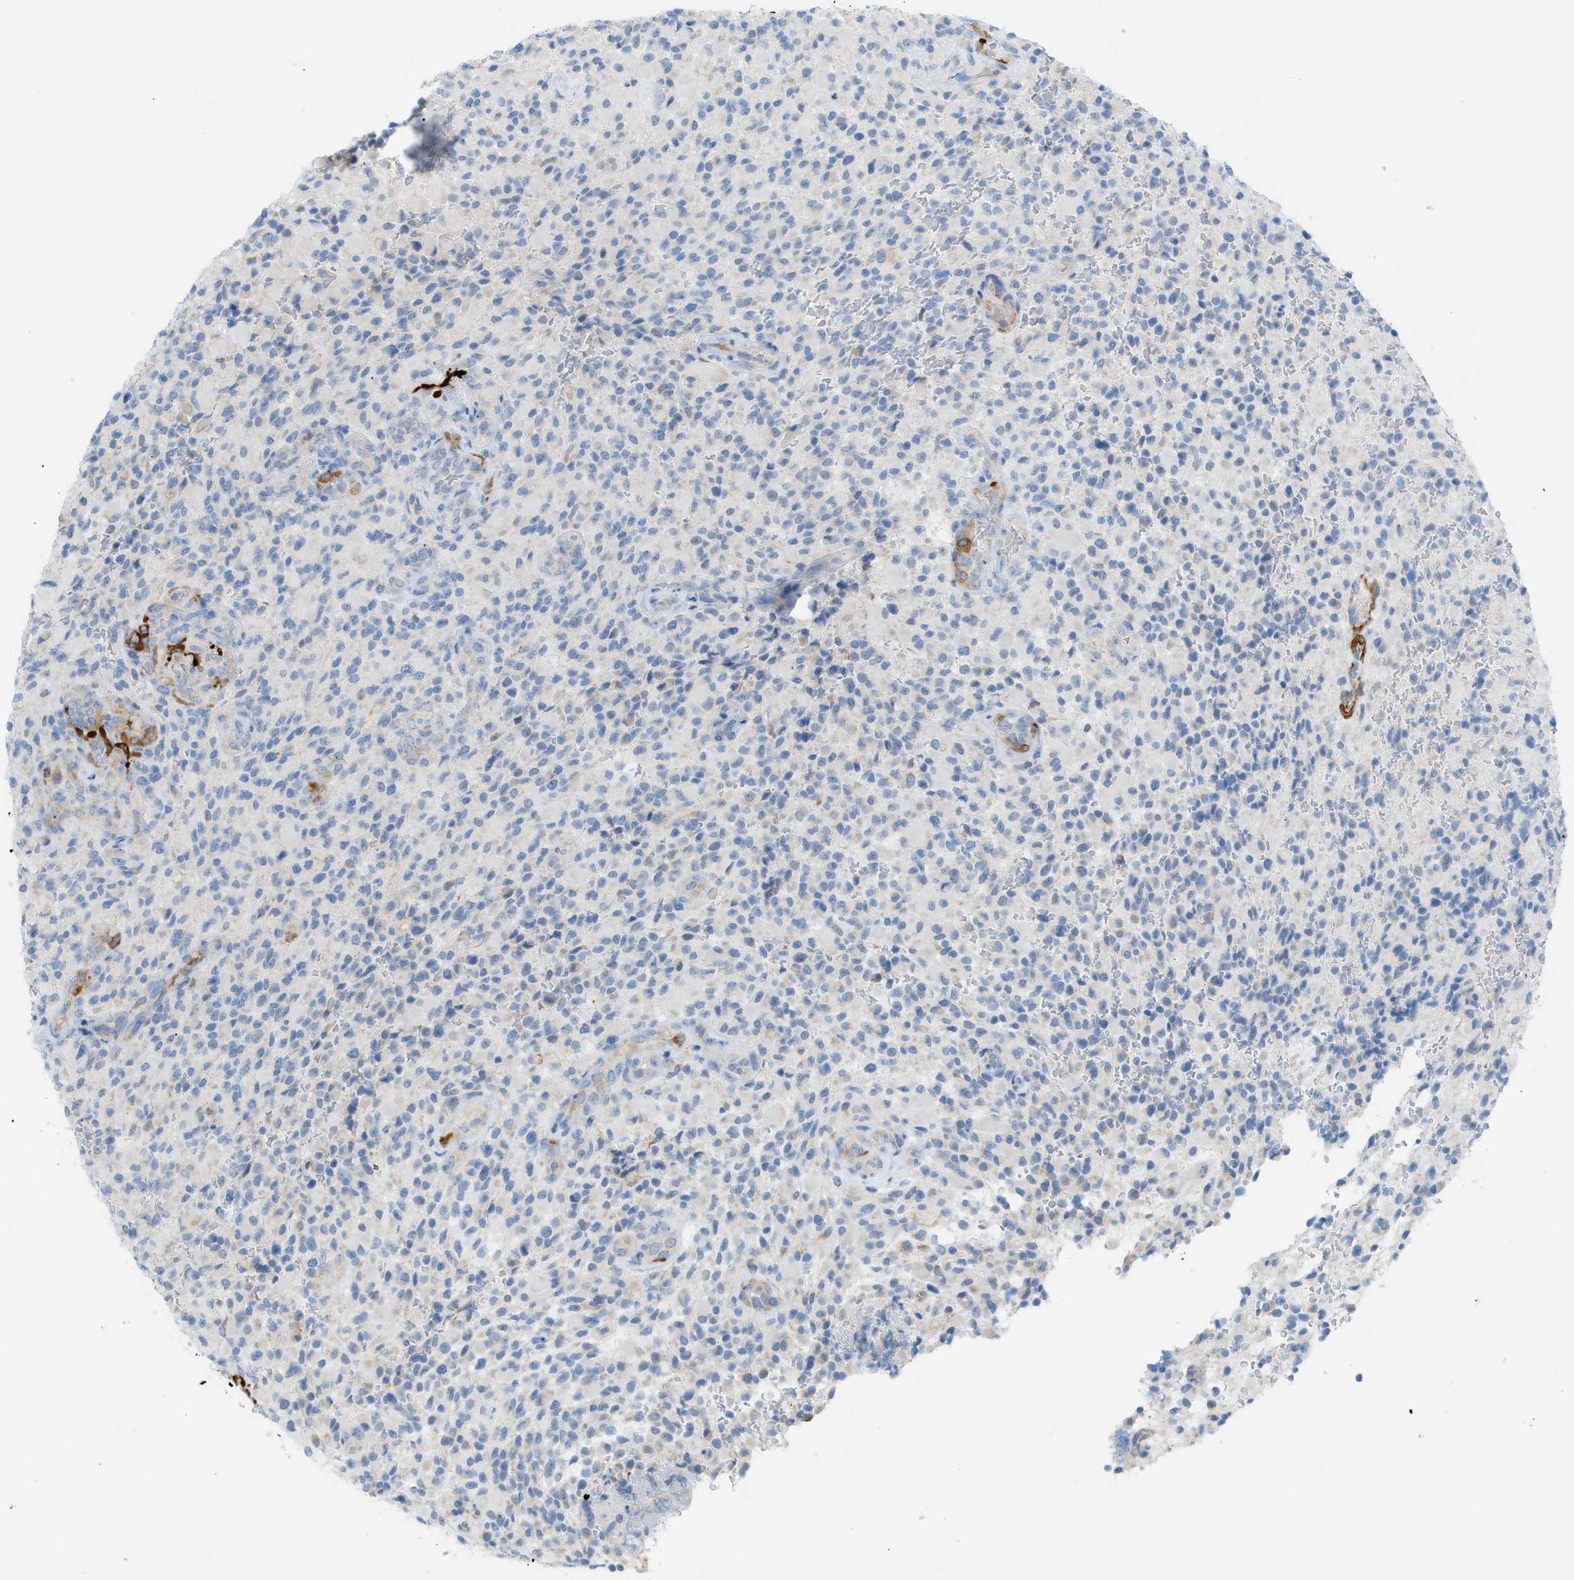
{"staining": {"intensity": "negative", "quantity": "none", "location": "none"}, "tissue": "glioma", "cell_type": "Tumor cells", "image_type": "cancer", "snomed": [{"axis": "morphology", "description": "Glioma, malignant, High grade"}, {"axis": "topography", "description": "Brain"}], "caption": "IHC micrograph of human malignant glioma (high-grade) stained for a protein (brown), which displays no expression in tumor cells.", "gene": "MYH11", "patient": {"sex": "male", "age": 71}}